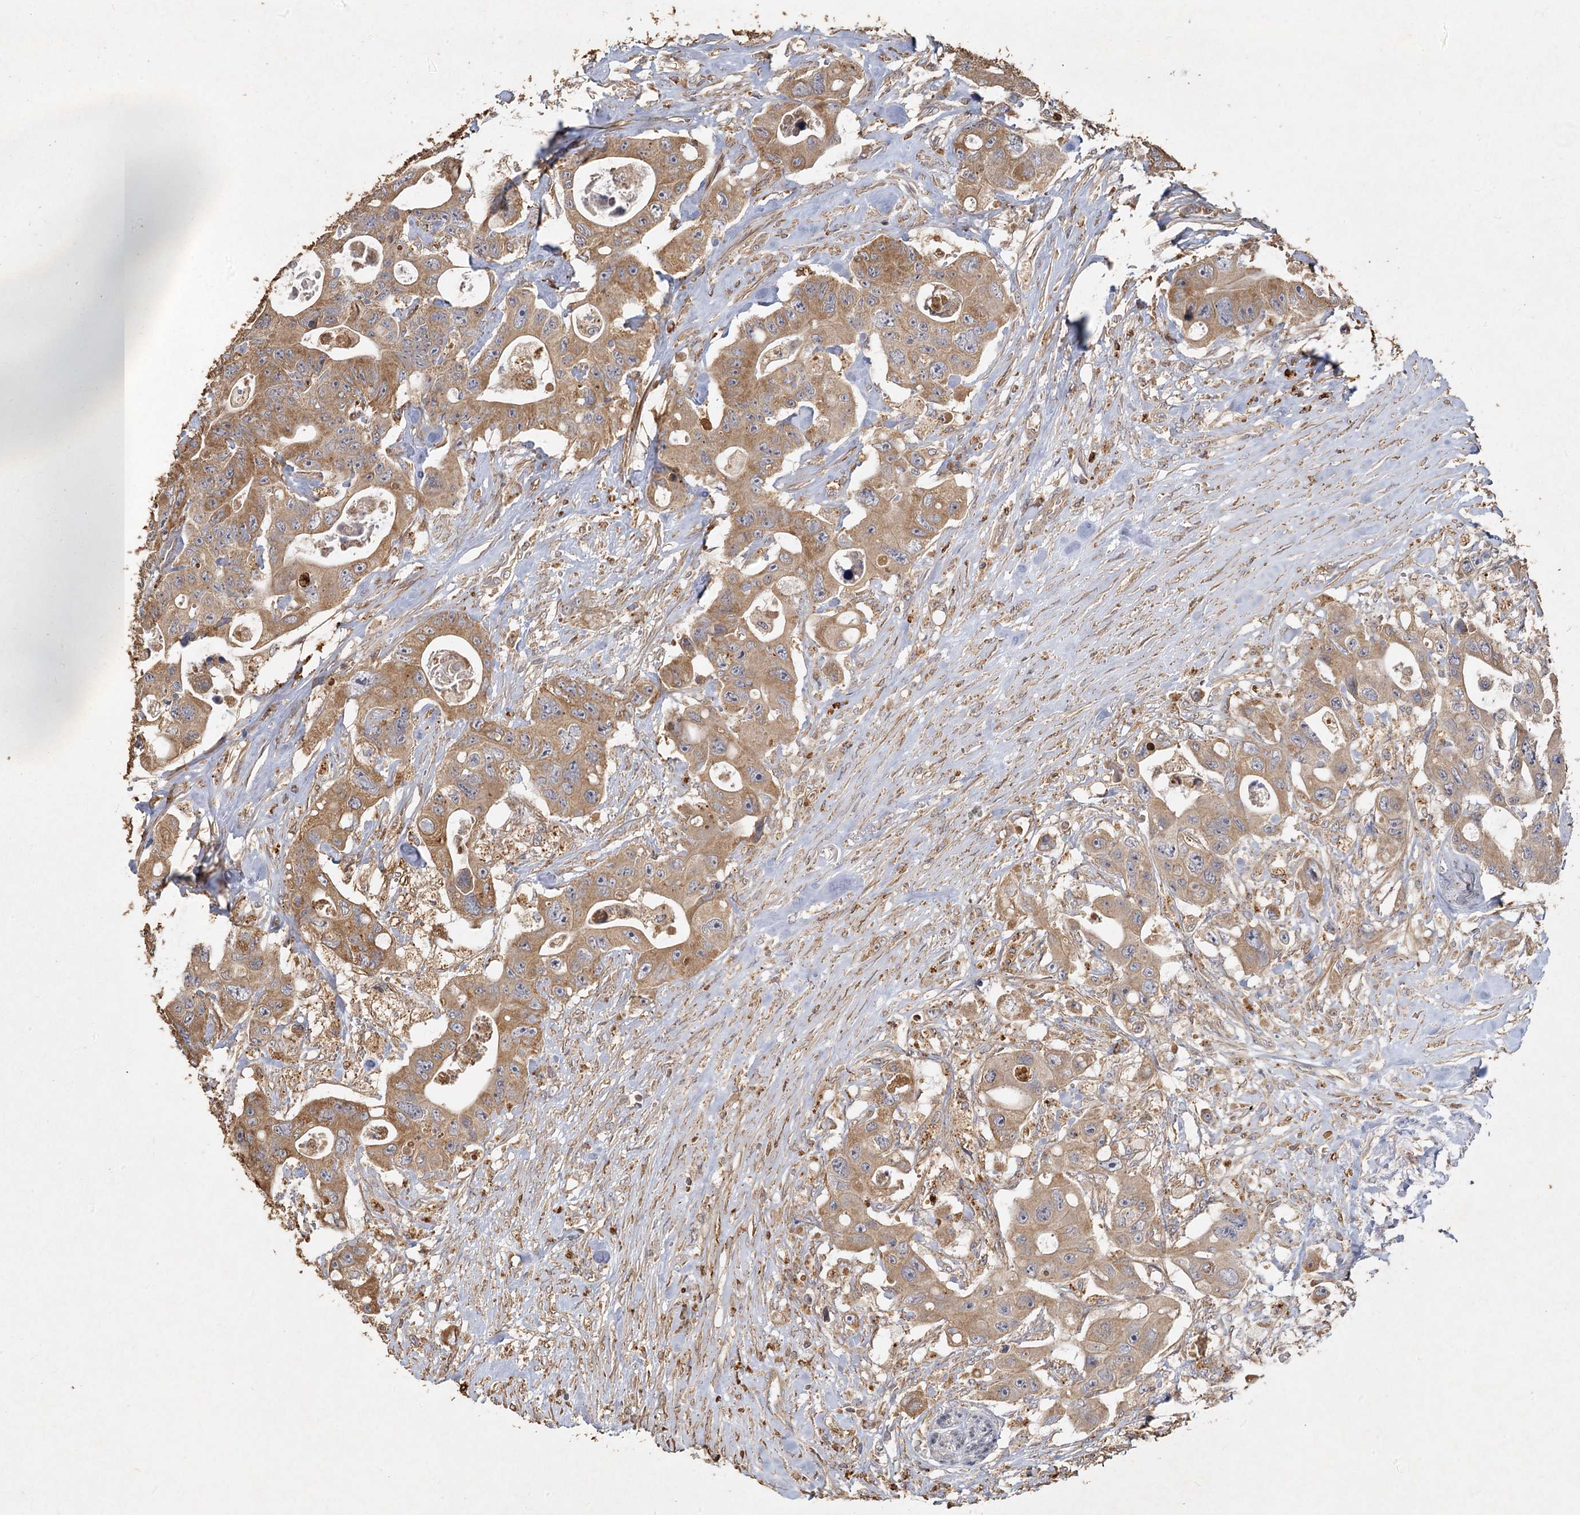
{"staining": {"intensity": "moderate", "quantity": ">75%", "location": "cytoplasmic/membranous"}, "tissue": "colorectal cancer", "cell_type": "Tumor cells", "image_type": "cancer", "snomed": [{"axis": "morphology", "description": "Adenocarcinoma, NOS"}, {"axis": "topography", "description": "Colon"}], "caption": "Immunohistochemical staining of human adenocarcinoma (colorectal) exhibits medium levels of moderate cytoplasmic/membranous positivity in about >75% of tumor cells.", "gene": "PIK3C2A", "patient": {"sex": "female", "age": 46}}